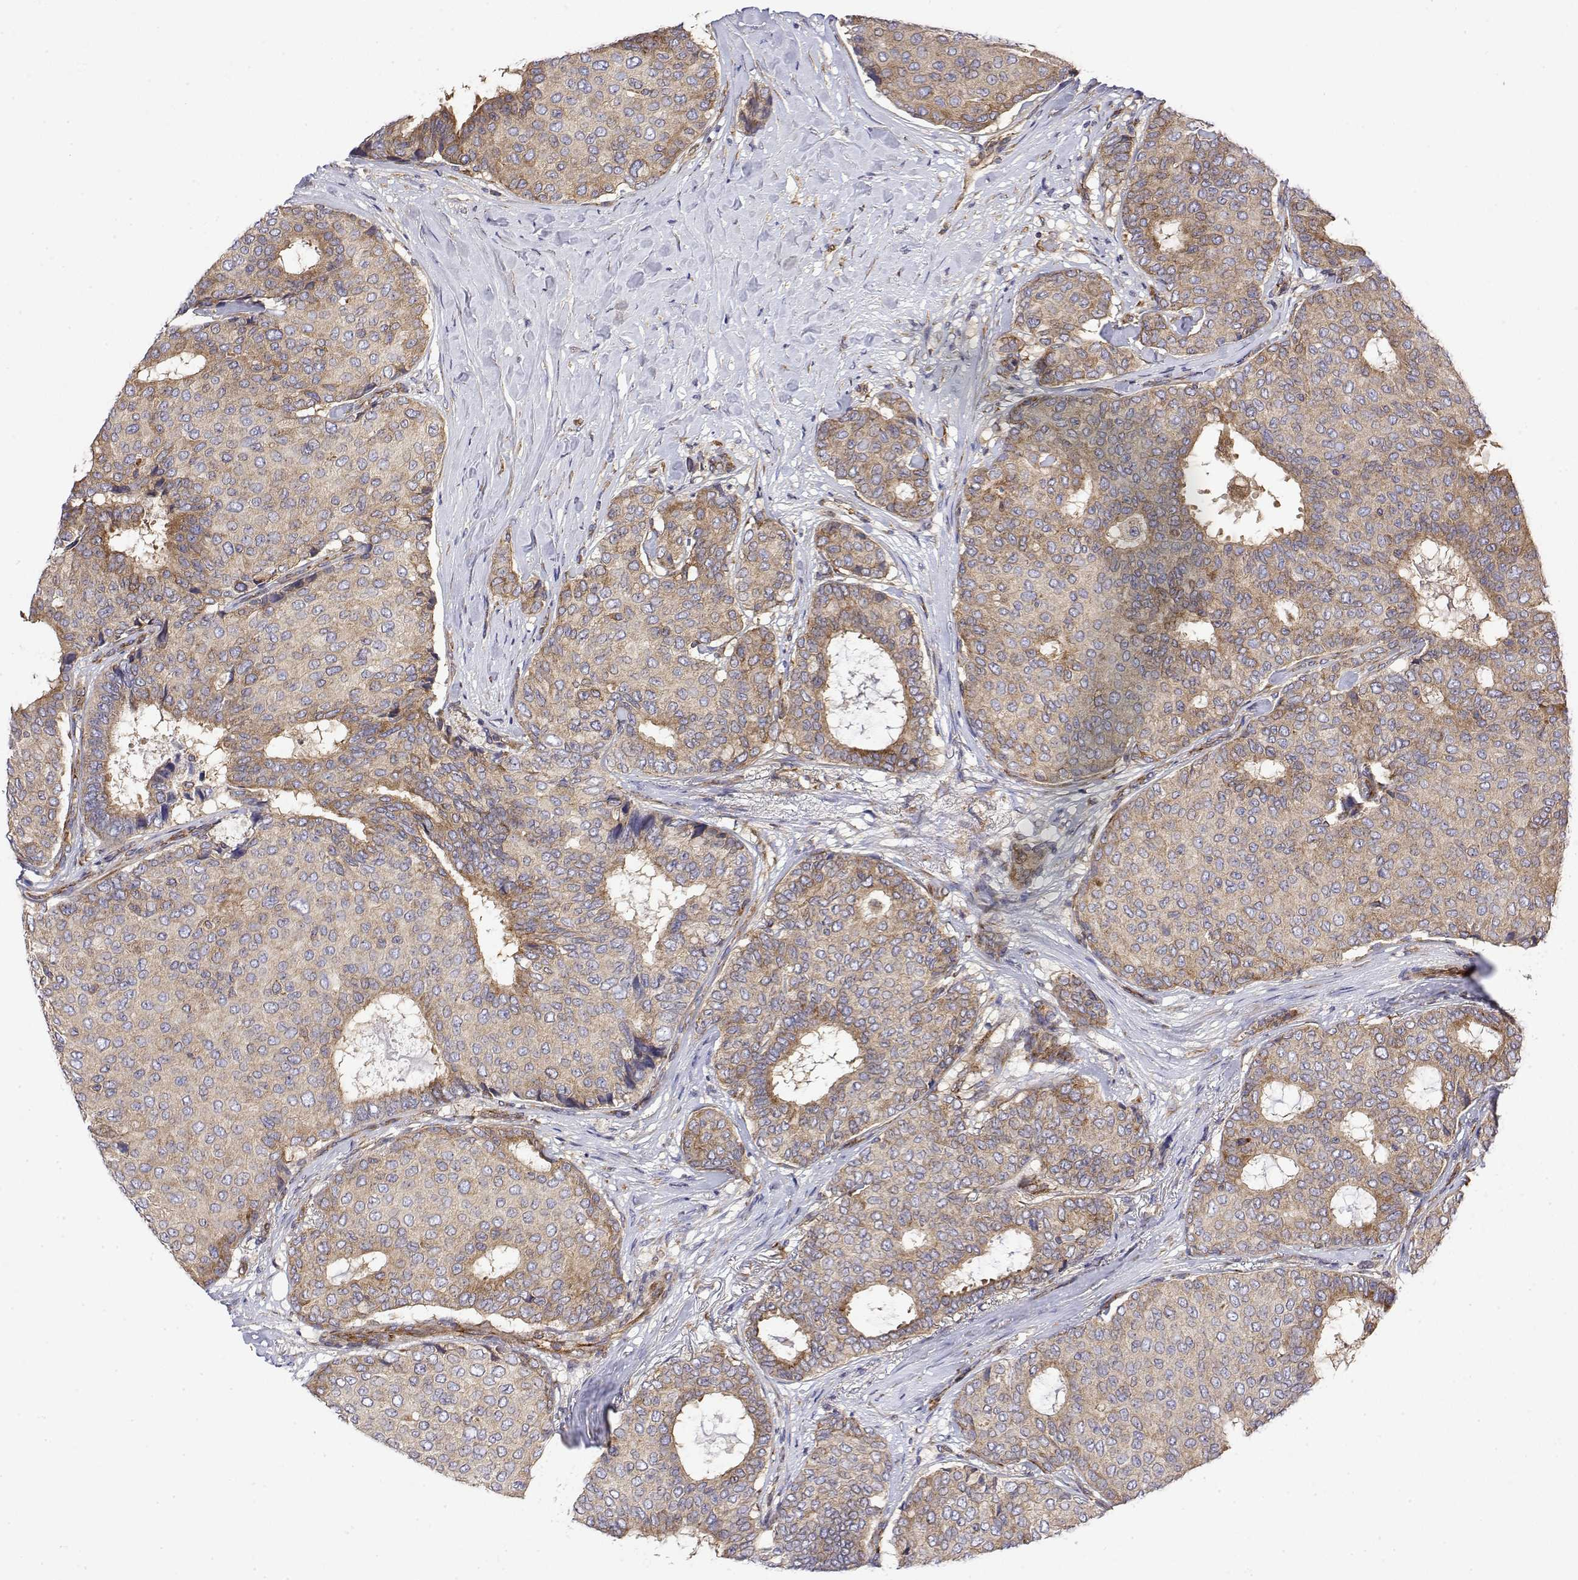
{"staining": {"intensity": "weak", "quantity": "25%-75%", "location": "cytoplasmic/membranous"}, "tissue": "breast cancer", "cell_type": "Tumor cells", "image_type": "cancer", "snomed": [{"axis": "morphology", "description": "Duct carcinoma"}, {"axis": "topography", "description": "Breast"}], "caption": "Approximately 25%-75% of tumor cells in human breast infiltrating ductal carcinoma demonstrate weak cytoplasmic/membranous protein expression as visualized by brown immunohistochemical staining.", "gene": "EEF1G", "patient": {"sex": "female", "age": 75}}